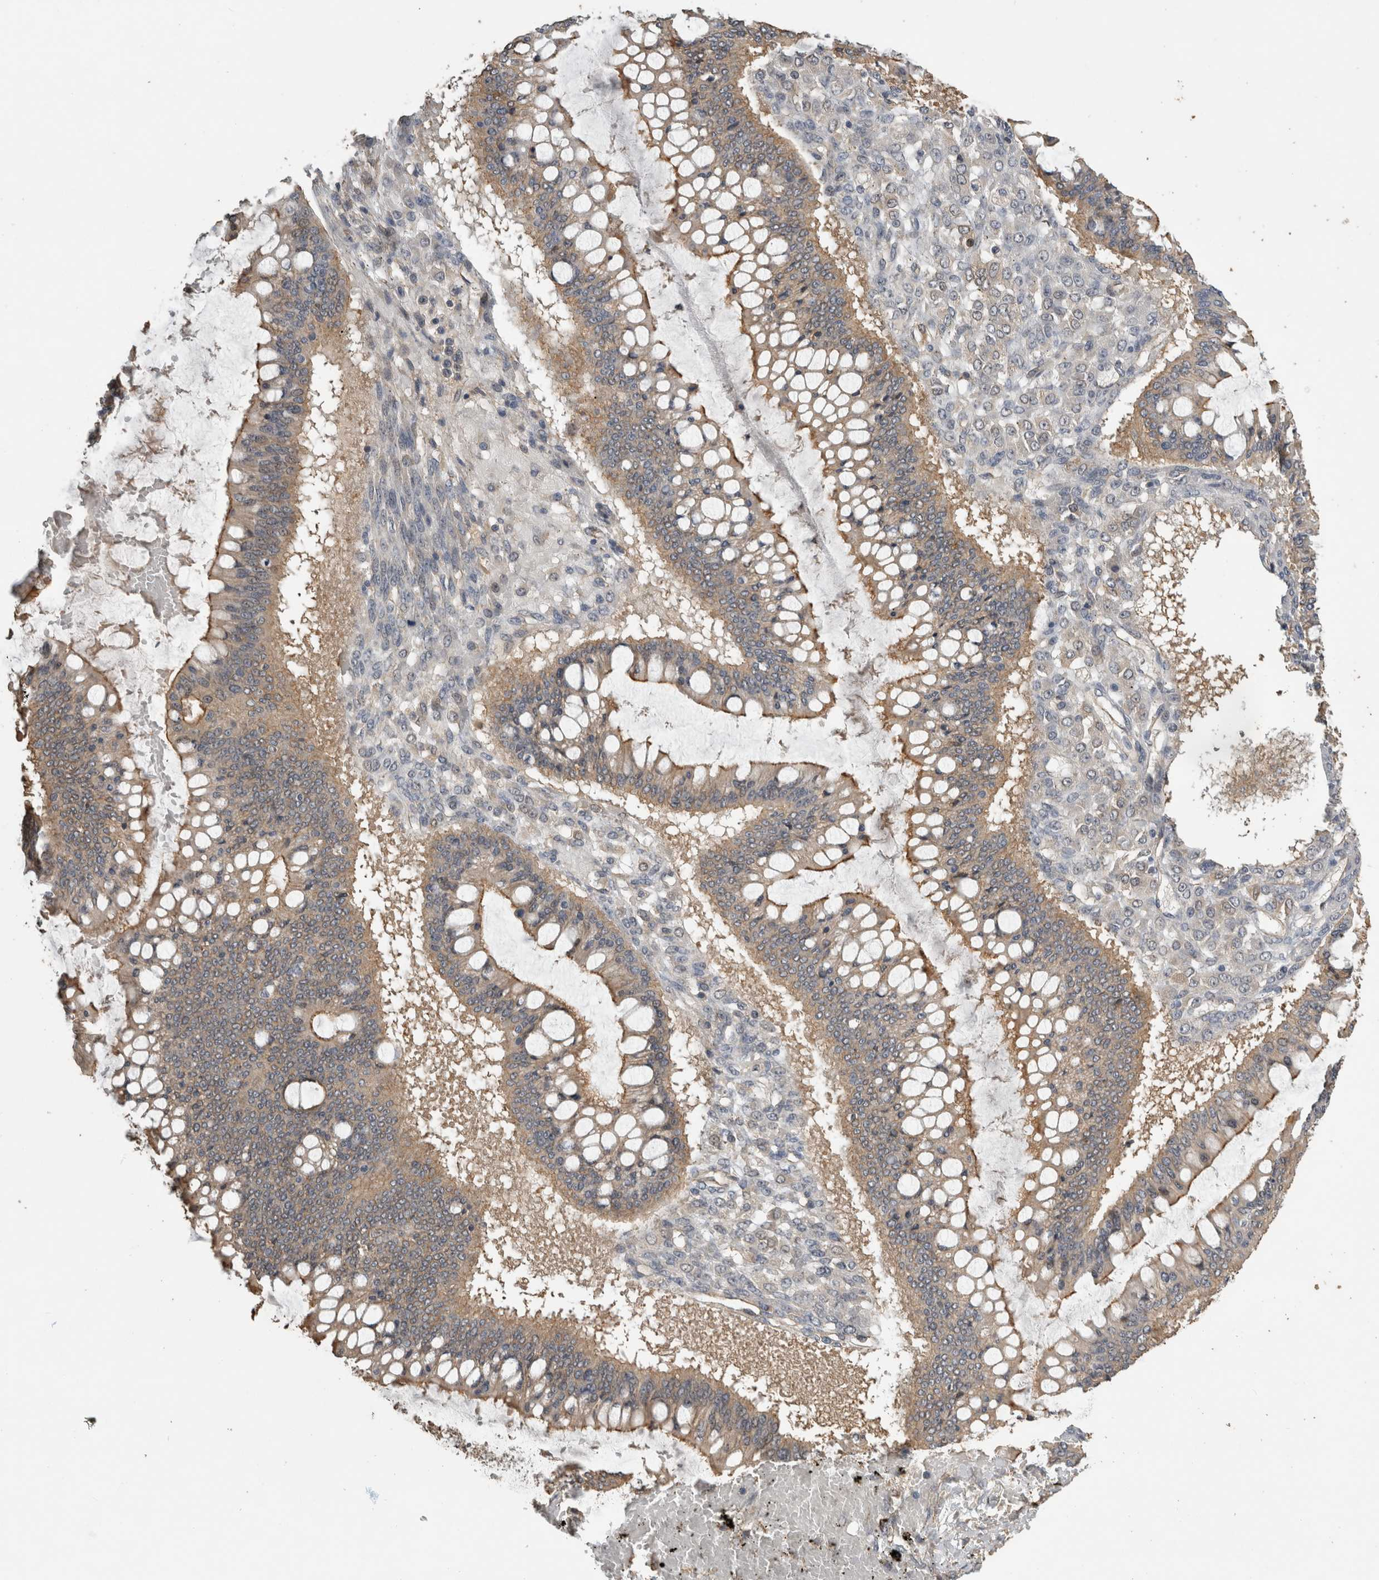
{"staining": {"intensity": "moderate", "quantity": ">75%", "location": "cytoplasmic/membranous"}, "tissue": "ovarian cancer", "cell_type": "Tumor cells", "image_type": "cancer", "snomed": [{"axis": "morphology", "description": "Cystadenocarcinoma, mucinous, NOS"}, {"axis": "topography", "description": "Ovary"}], "caption": "Protein staining of ovarian cancer tissue shows moderate cytoplasmic/membranous expression in approximately >75% of tumor cells.", "gene": "RHPN1", "patient": {"sex": "female", "age": 73}}